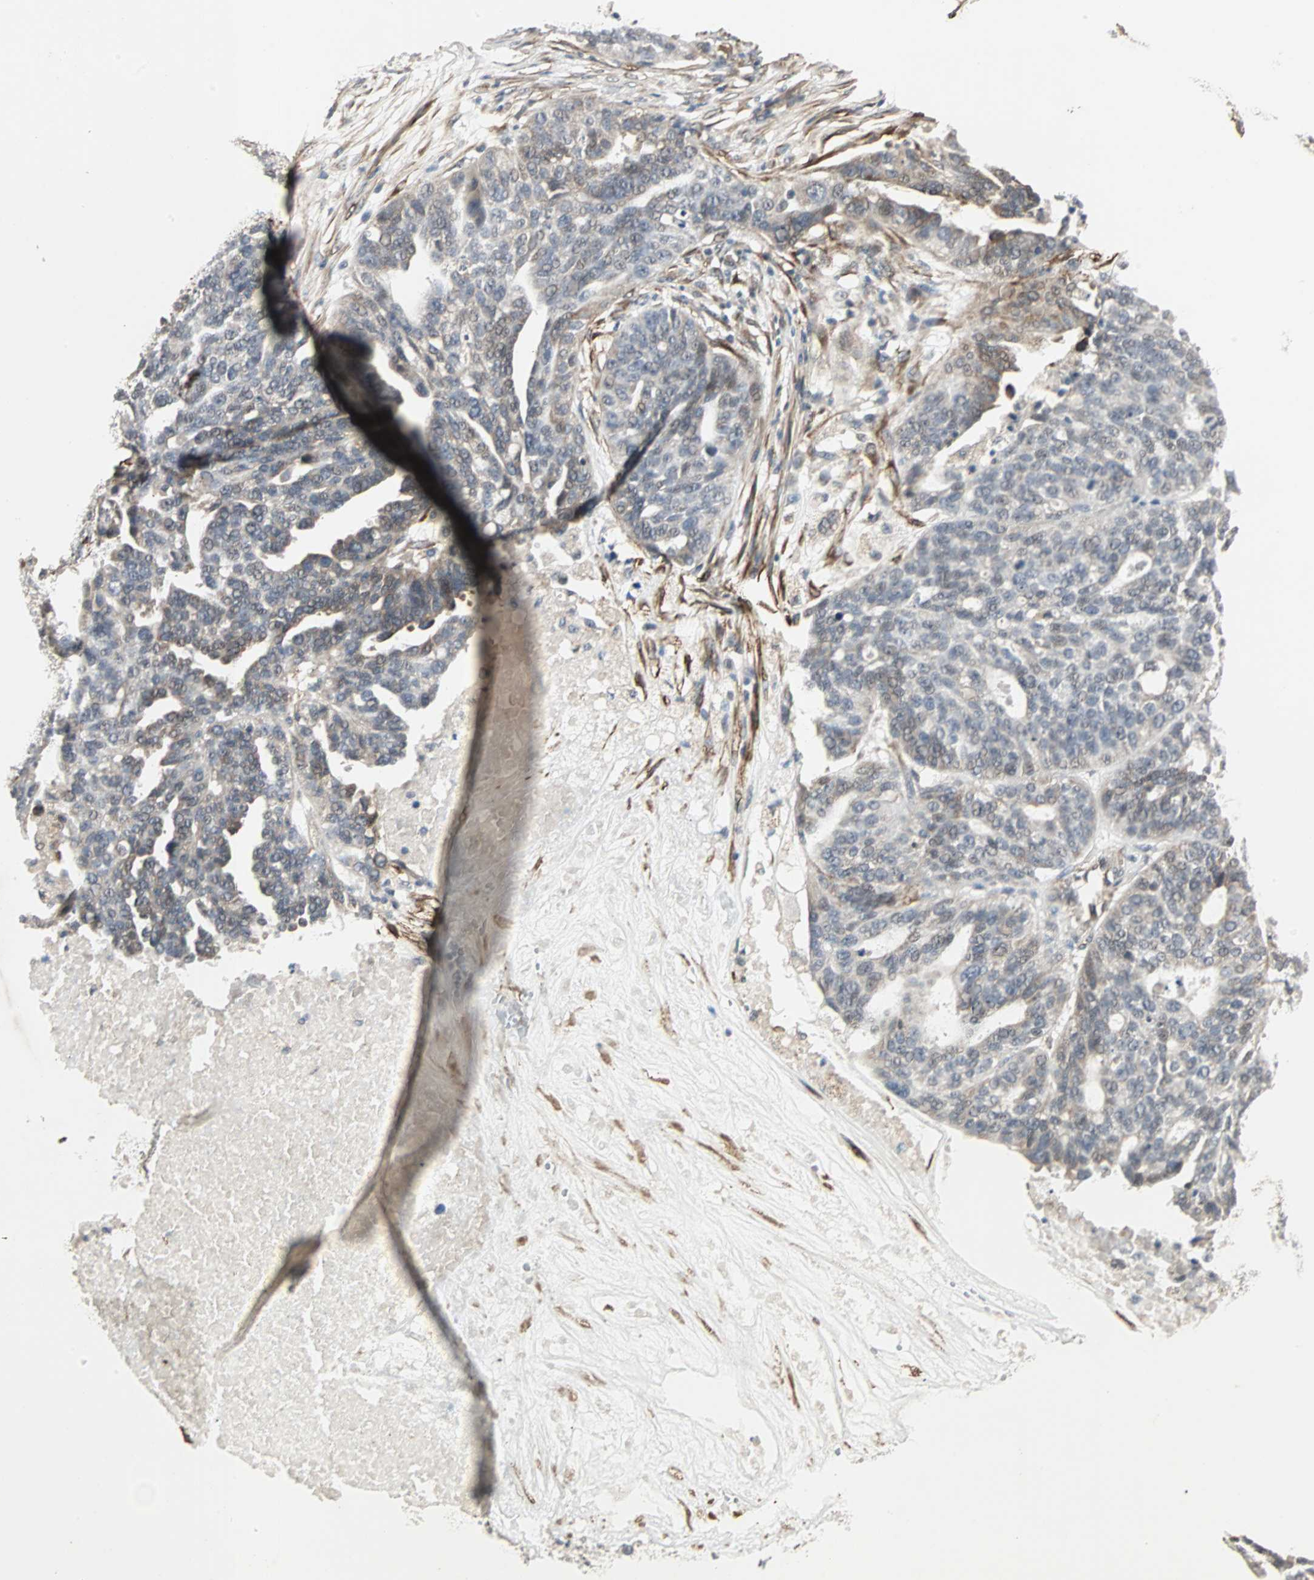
{"staining": {"intensity": "weak", "quantity": "<25%", "location": "cytoplasmic/membranous"}, "tissue": "ovarian cancer", "cell_type": "Tumor cells", "image_type": "cancer", "snomed": [{"axis": "morphology", "description": "Cystadenocarcinoma, serous, NOS"}, {"axis": "topography", "description": "Ovary"}], "caption": "Tumor cells show no significant expression in ovarian cancer. (DAB (3,3'-diaminobenzidine) immunohistochemistry, high magnification).", "gene": "TRPV4", "patient": {"sex": "female", "age": 59}}